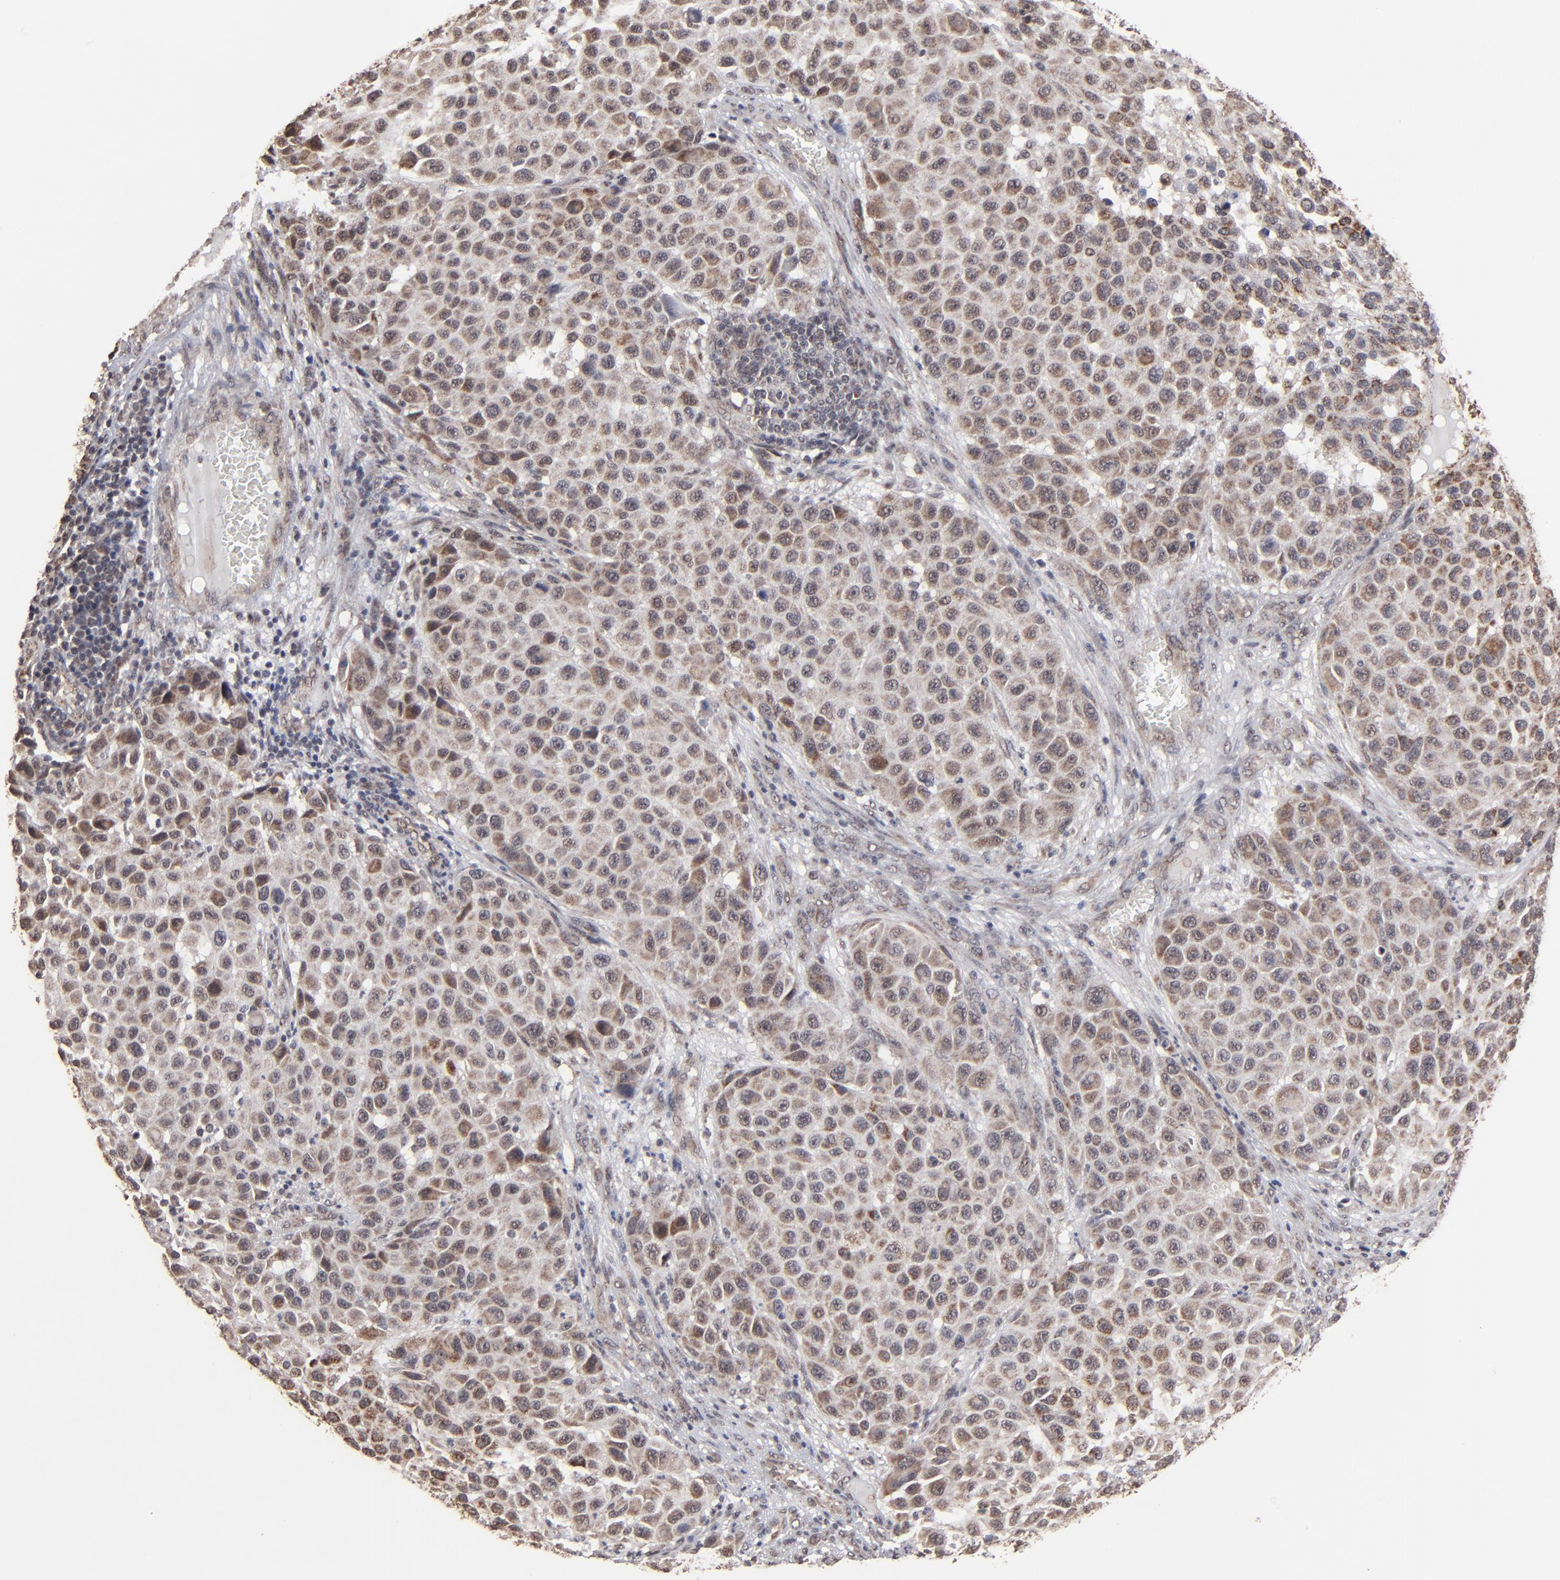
{"staining": {"intensity": "moderate", "quantity": "25%-75%", "location": "cytoplasmic/membranous"}, "tissue": "melanoma", "cell_type": "Tumor cells", "image_type": "cancer", "snomed": [{"axis": "morphology", "description": "Malignant melanoma, Metastatic site"}, {"axis": "topography", "description": "Lymph node"}], "caption": "This micrograph exhibits immunohistochemistry (IHC) staining of human melanoma, with medium moderate cytoplasmic/membranous positivity in approximately 25%-75% of tumor cells.", "gene": "BNIP3", "patient": {"sex": "male", "age": 61}}